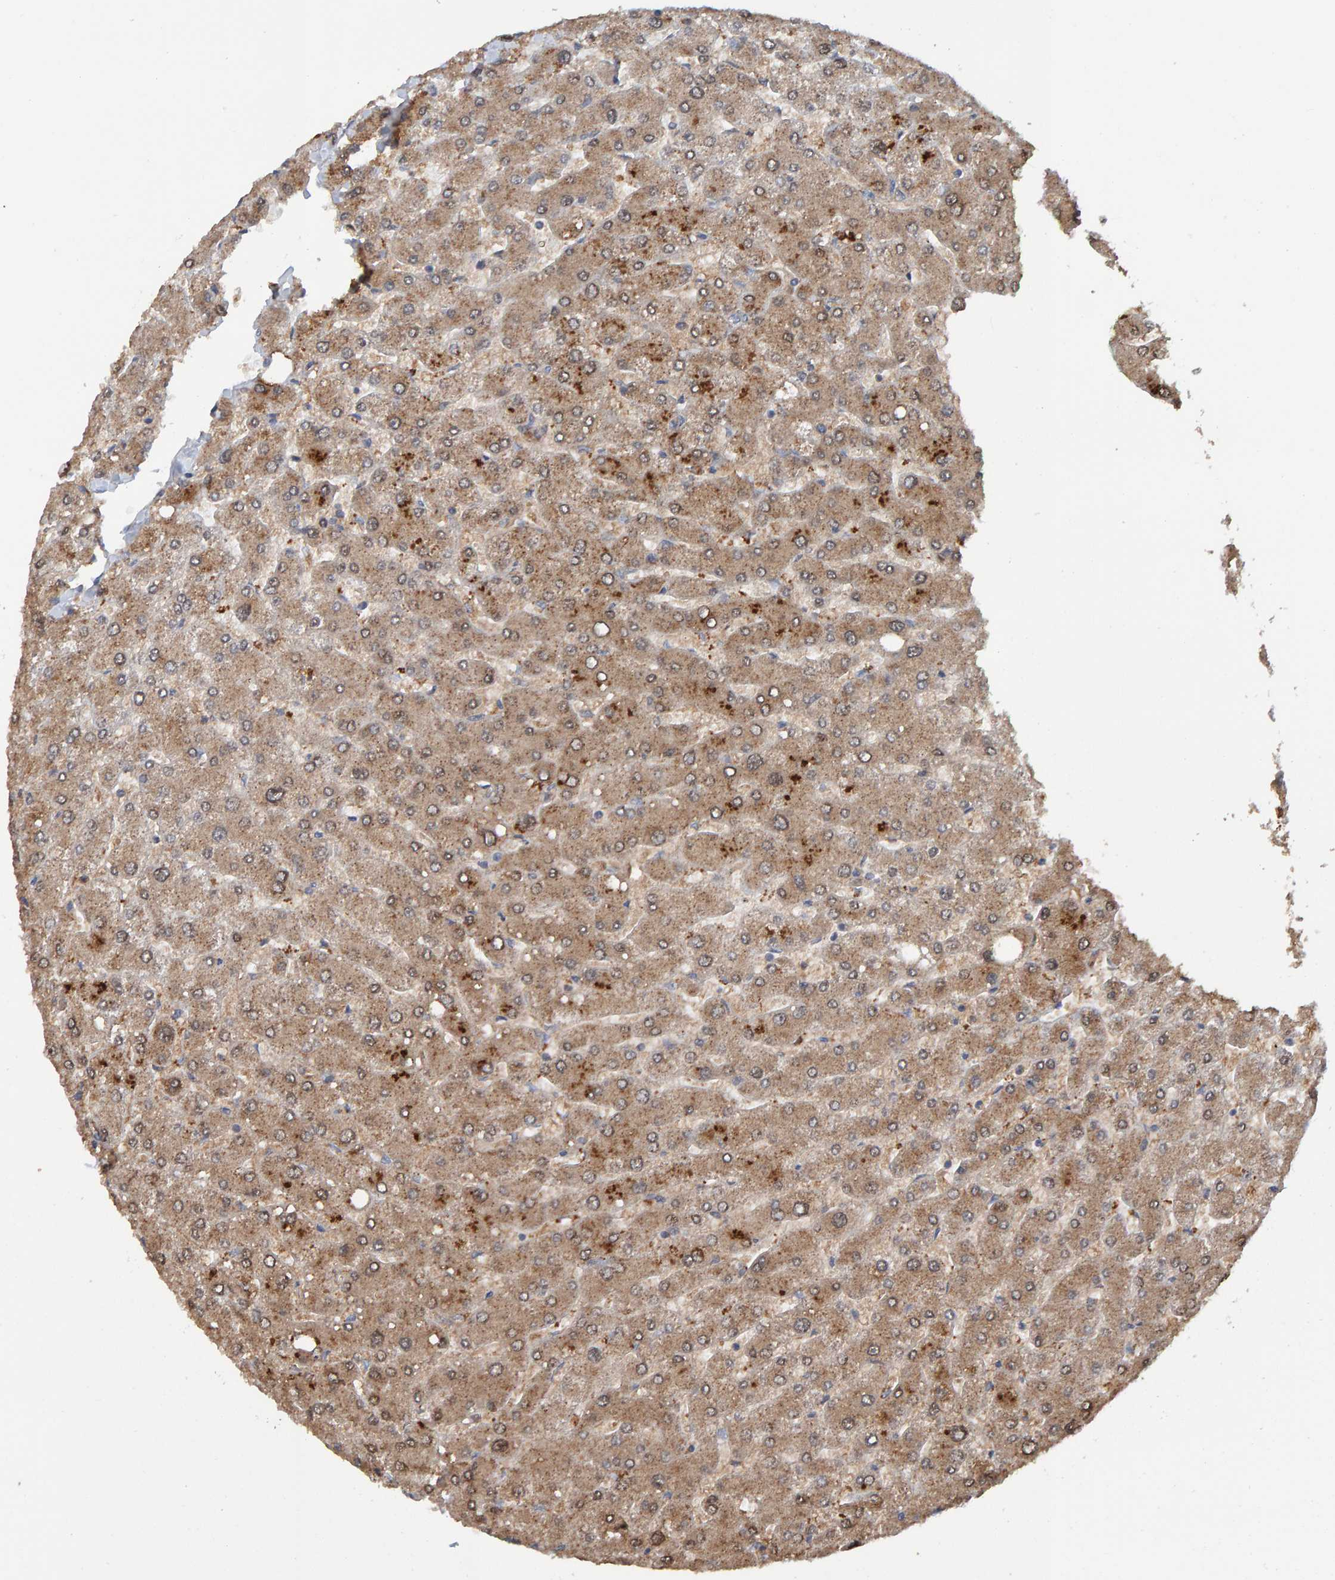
{"staining": {"intensity": "weak", "quantity": "<25%", "location": "cytoplasmic/membranous"}, "tissue": "liver", "cell_type": "Cholangiocytes", "image_type": "normal", "snomed": [{"axis": "morphology", "description": "Normal tissue, NOS"}, {"axis": "topography", "description": "Liver"}], "caption": "A high-resolution histopathology image shows IHC staining of normal liver, which shows no significant positivity in cholangiocytes.", "gene": "SCRN2", "patient": {"sex": "male", "age": 55}}